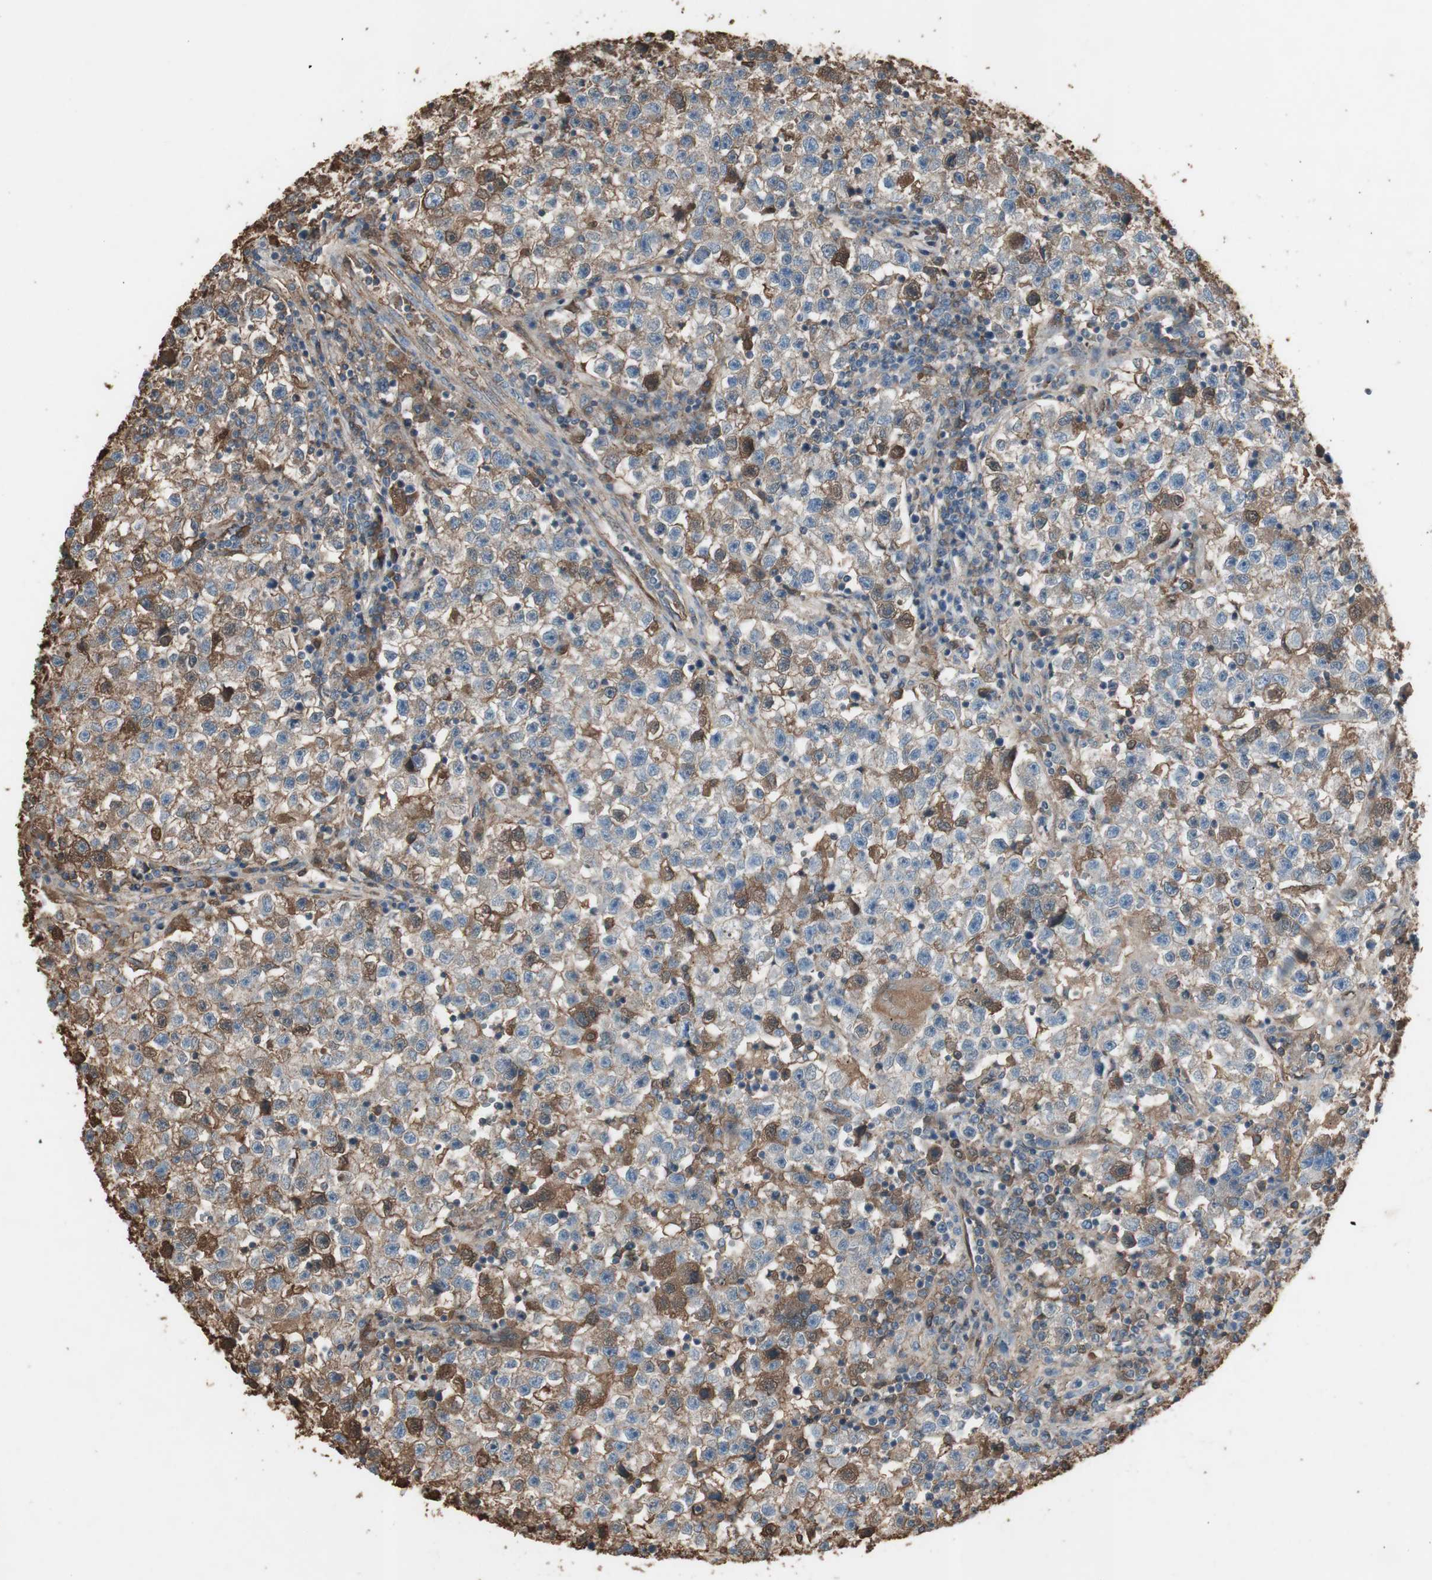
{"staining": {"intensity": "moderate", "quantity": "25%-75%", "location": "cytoplasmic/membranous"}, "tissue": "testis cancer", "cell_type": "Tumor cells", "image_type": "cancer", "snomed": [{"axis": "morphology", "description": "Seminoma, NOS"}, {"axis": "topography", "description": "Testis"}], "caption": "Protein staining demonstrates moderate cytoplasmic/membranous staining in about 25%-75% of tumor cells in testis cancer (seminoma).", "gene": "MMP14", "patient": {"sex": "male", "age": 22}}